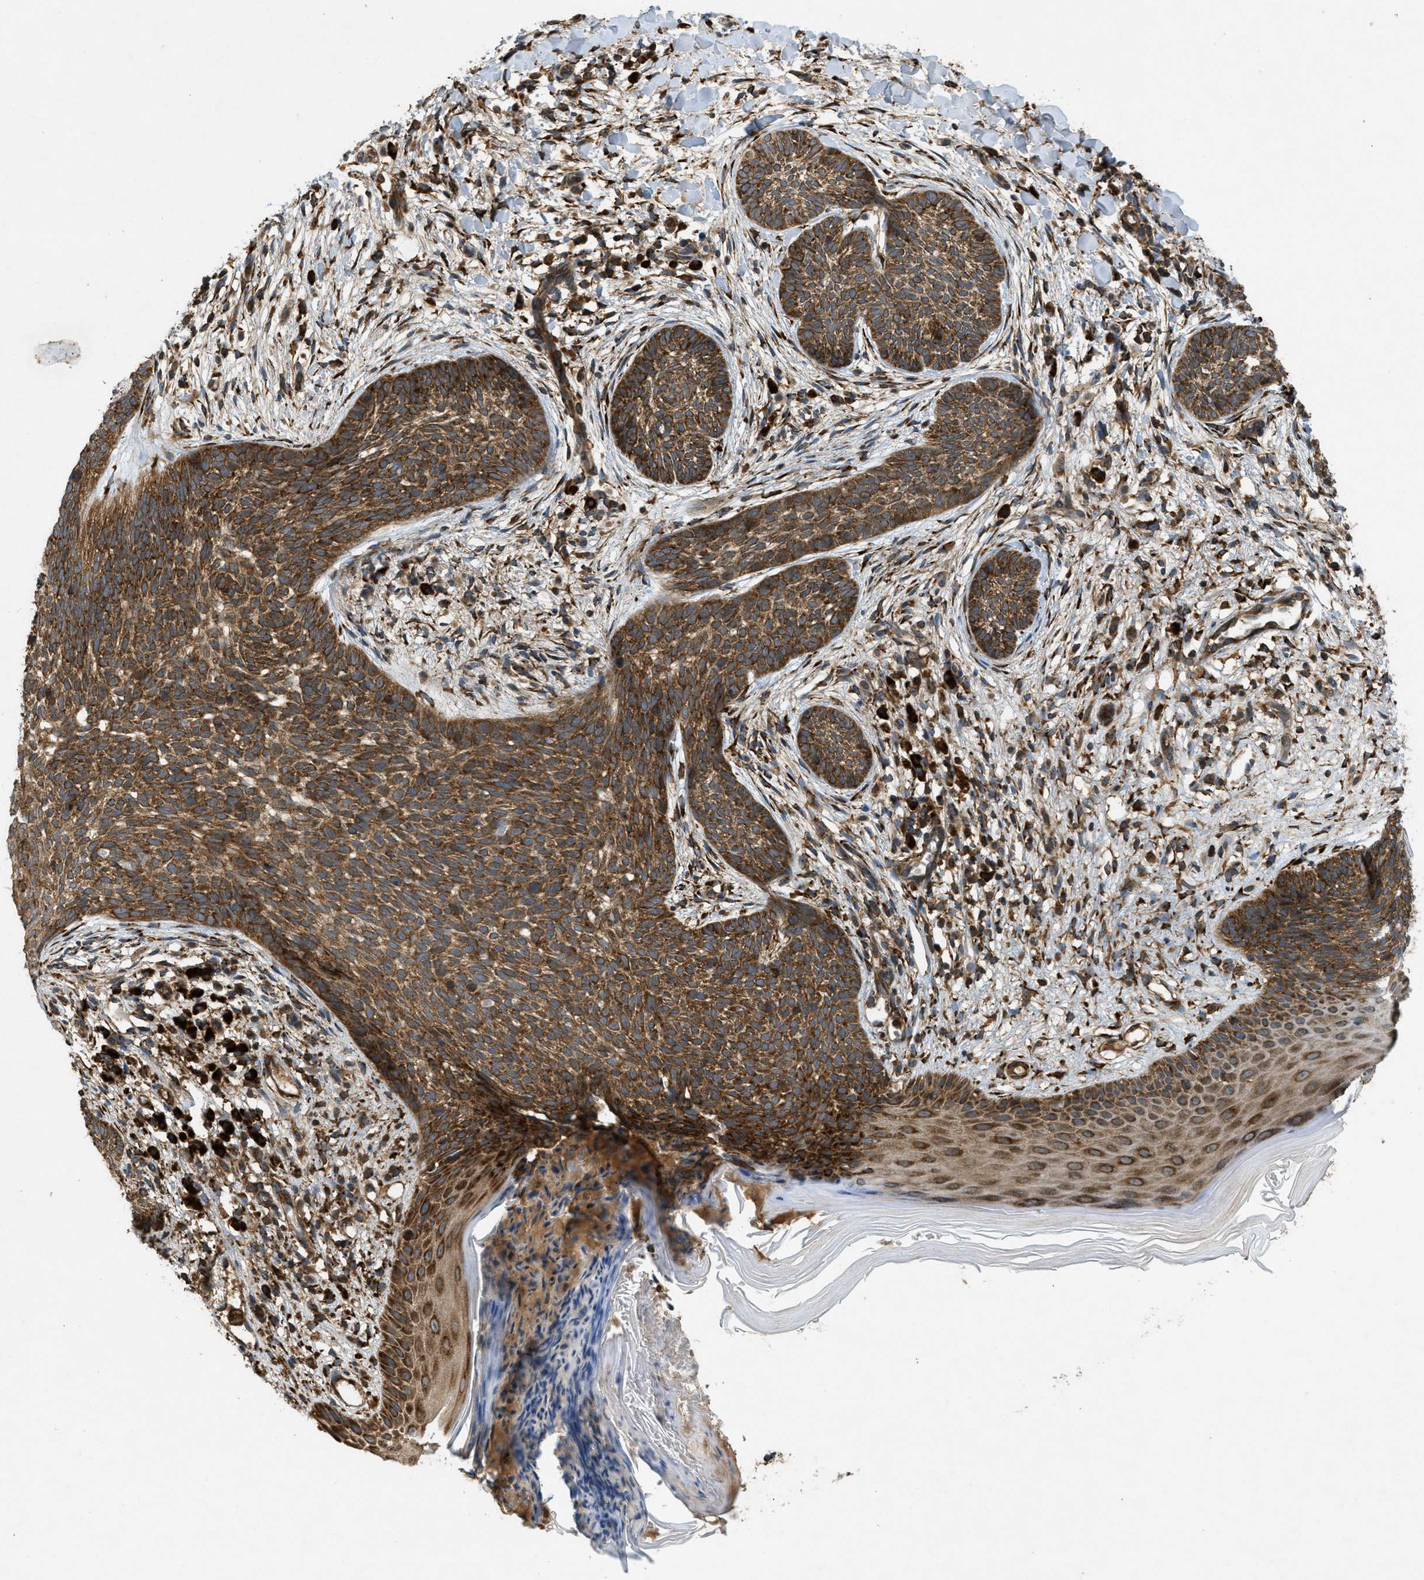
{"staining": {"intensity": "strong", "quantity": ">75%", "location": "cytoplasmic/membranous"}, "tissue": "skin cancer", "cell_type": "Tumor cells", "image_type": "cancer", "snomed": [{"axis": "morphology", "description": "Basal cell carcinoma"}, {"axis": "topography", "description": "Skin"}], "caption": "IHC micrograph of neoplastic tissue: human skin cancer stained using immunohistochemistry shows high levels of strong protein expression localized specifically in the cytoplasmic/membranous of tumor cells, appearing as a cytoplasmic/membranous brown color.", "gene": "PCDH18", "patient": {"sex": "female", "age": 59}}